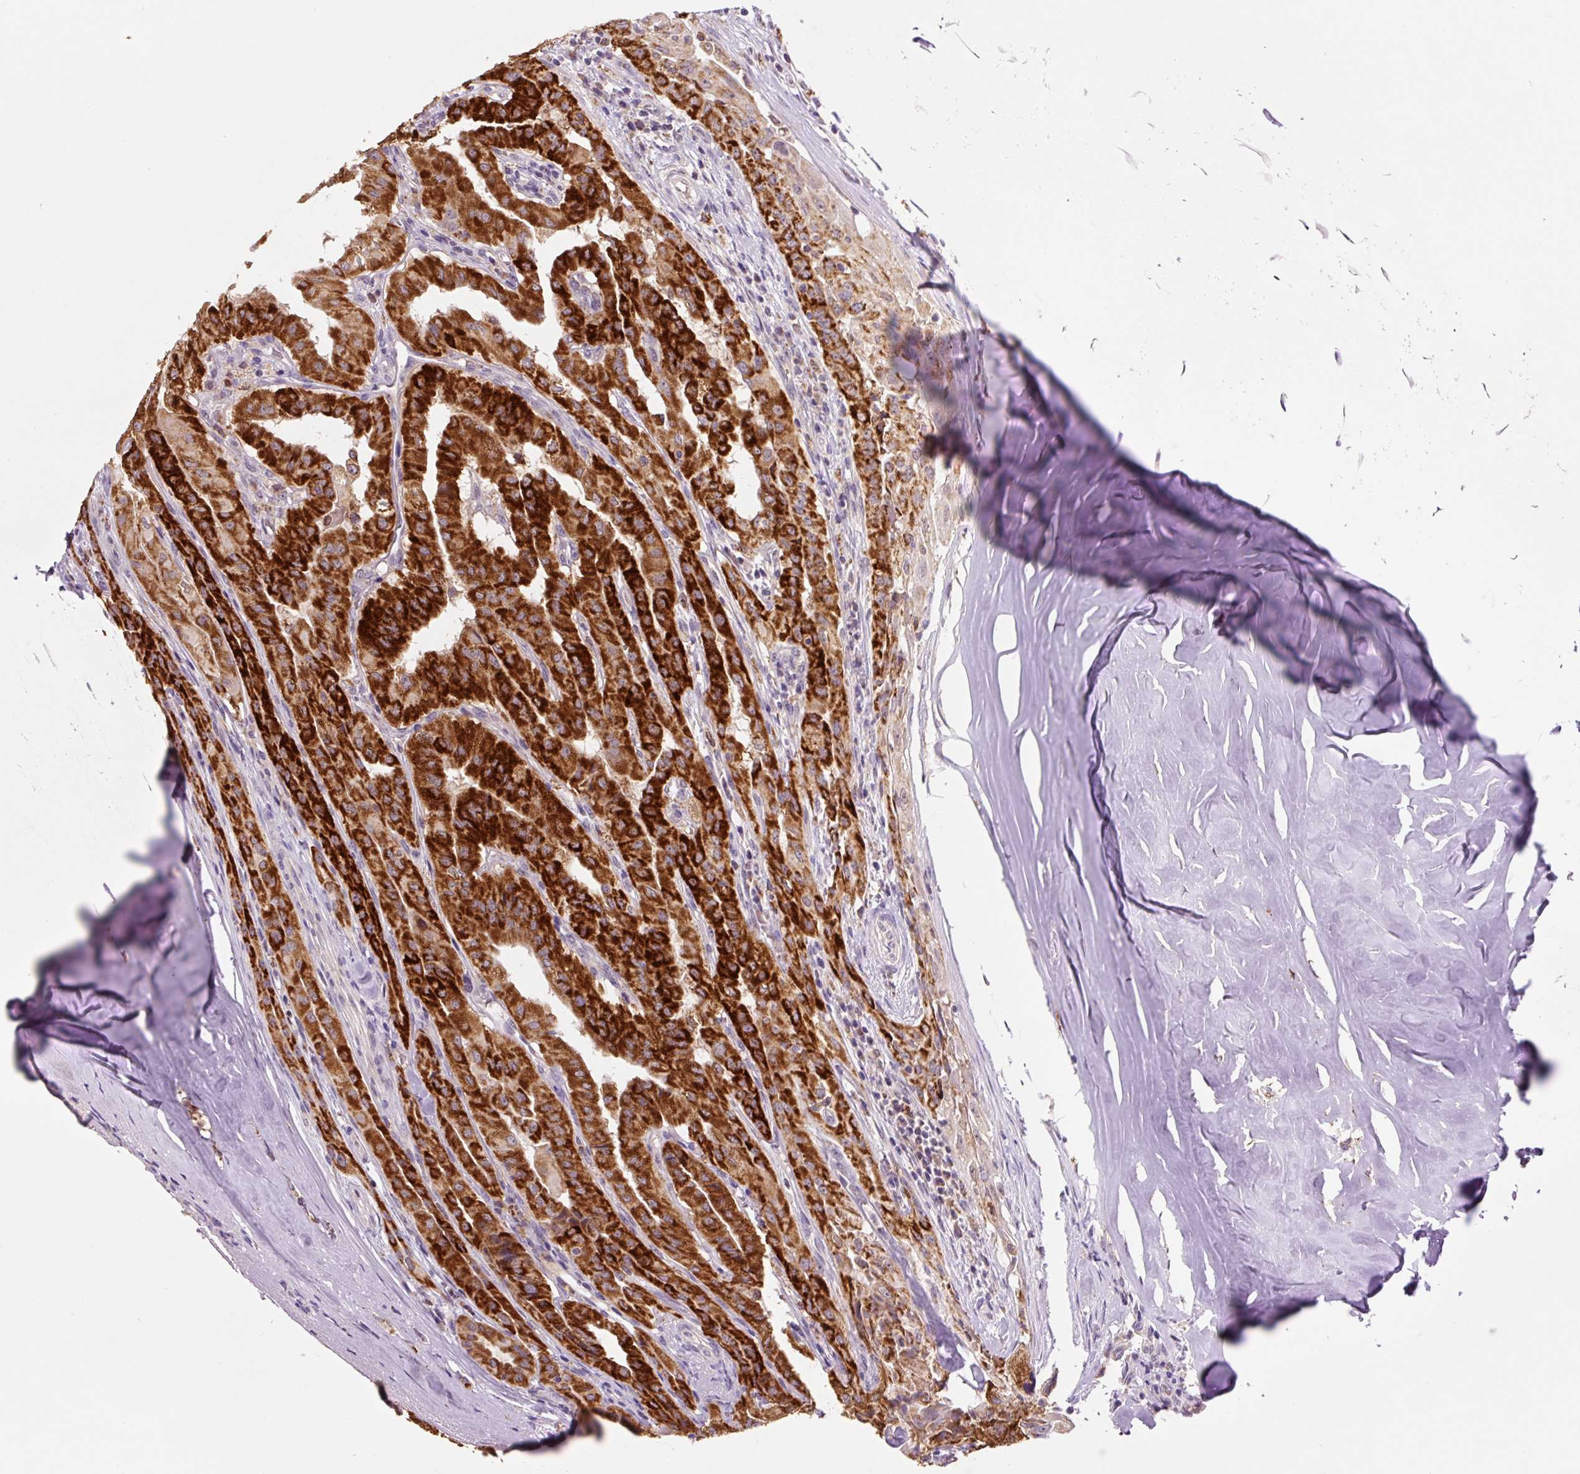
{"staining": {"intensity": "strong", "quantity": ">75%", "location": "cytoplasmic/membranous"}, "tissue": "thyroid cancer", "cell_type": "Tumor cells", "image_type": "cancer", "snomed": [{"axis": "morphology", "description": "Papillary adenocarcinoma, NOS"}, {"axis": "topography", "description": "Thyroid gland"}], "caption": "Papillary adenocarcinoma (thyroid) tissue demonstrates strong cytoplasmic/membranous positivity in about >75% of tumor cells", "gene": "PCK2", "patient": {"sex": "female", "age": 59}}